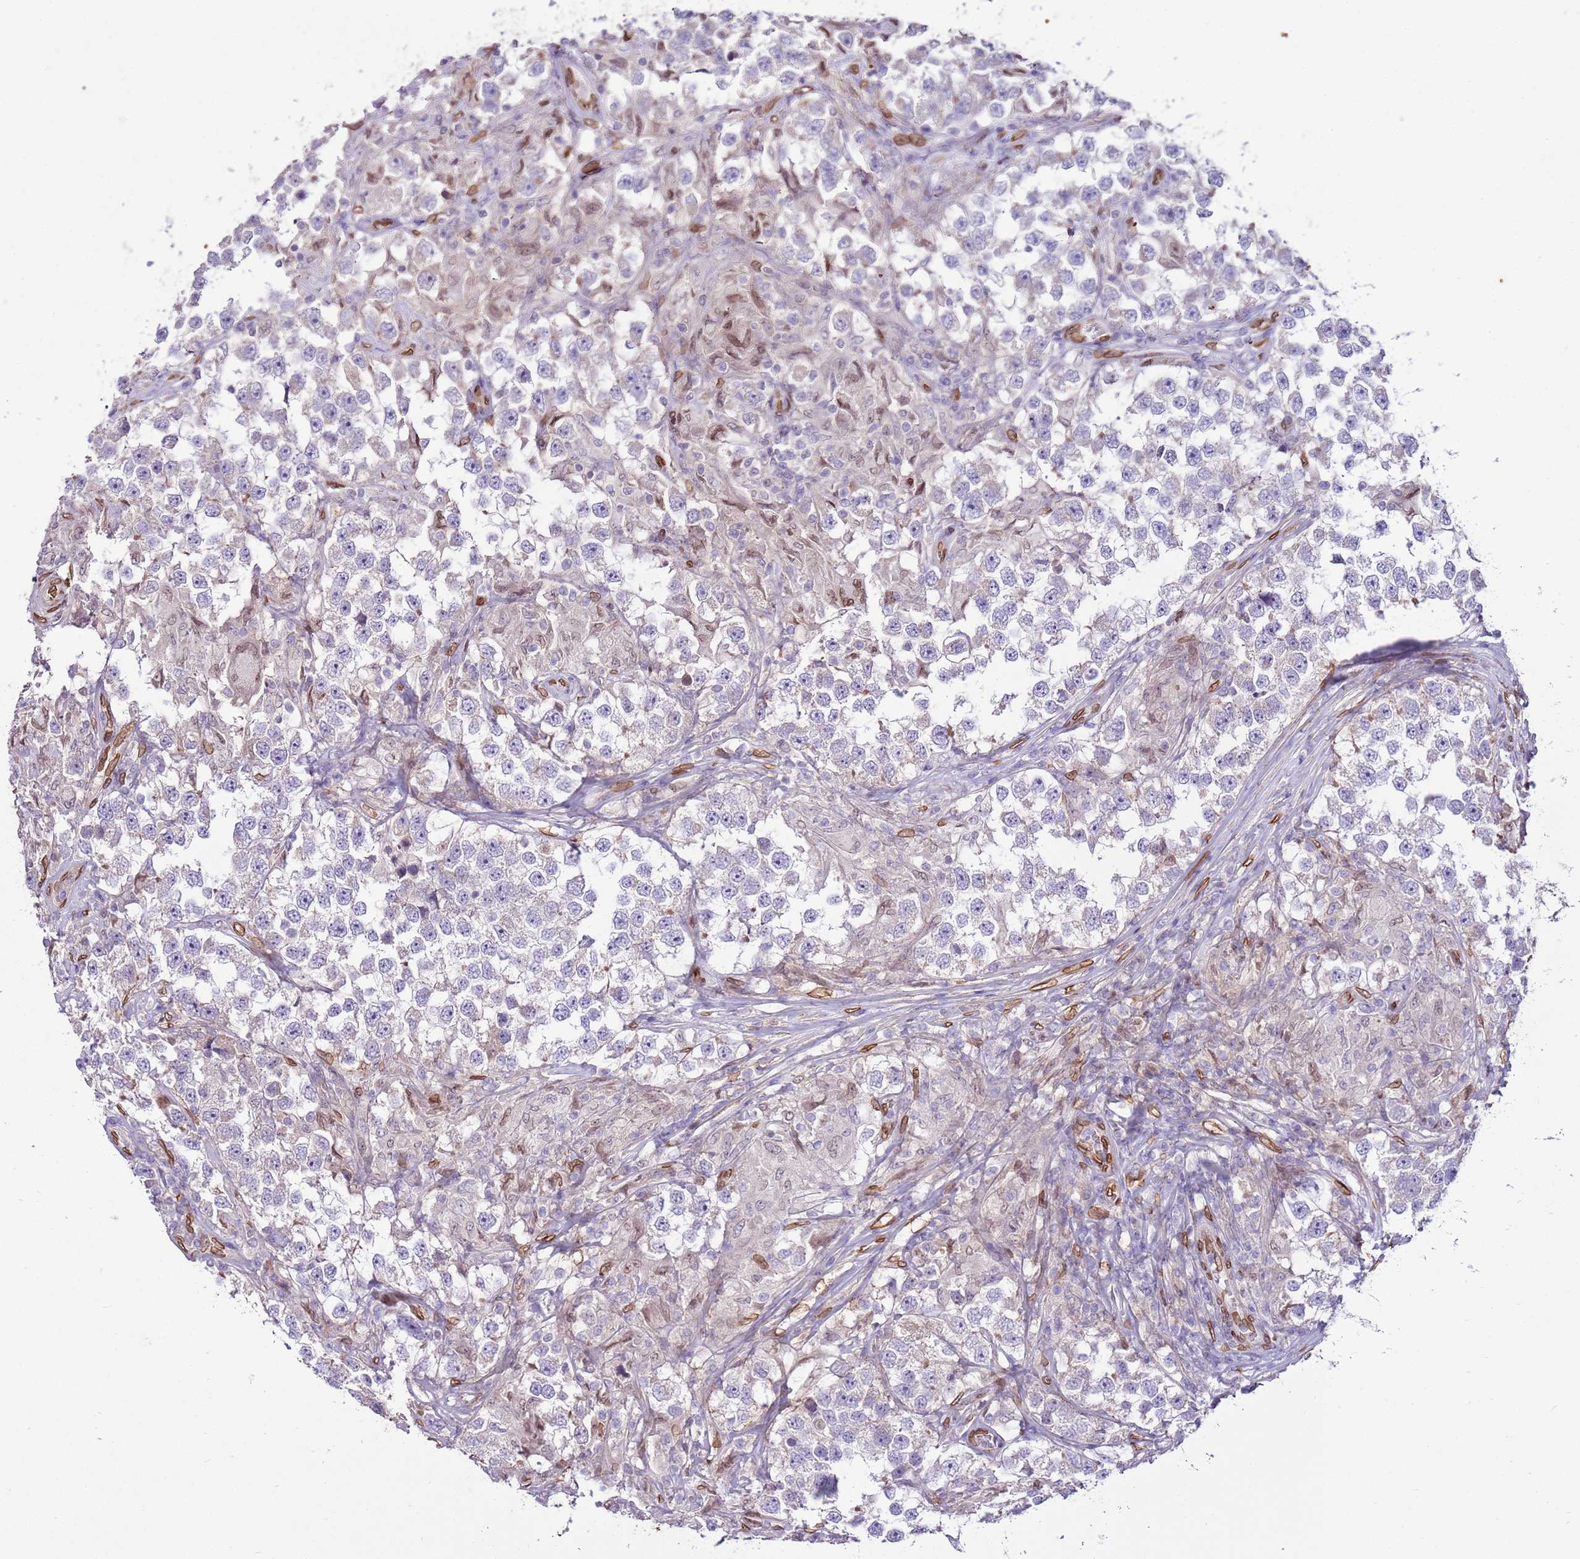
{"staining": {"intensity": "negative", "quantity": "none", "location": "none"}, "tissue": "testis cancer", "cell_type": "Tumor cells", "image_type": "cancer", "snomed": [{"axis": "morphology", "description": "Seminoma, NOS"}, {"axis": "topography", "description": "Testis"}], "caption": "Immunohistochemistry (IHC) of human testis cancer reveals no positivity in tumor cells.", "gene": "TMEM47", "patient": {"sex": "male", "age": 46}}